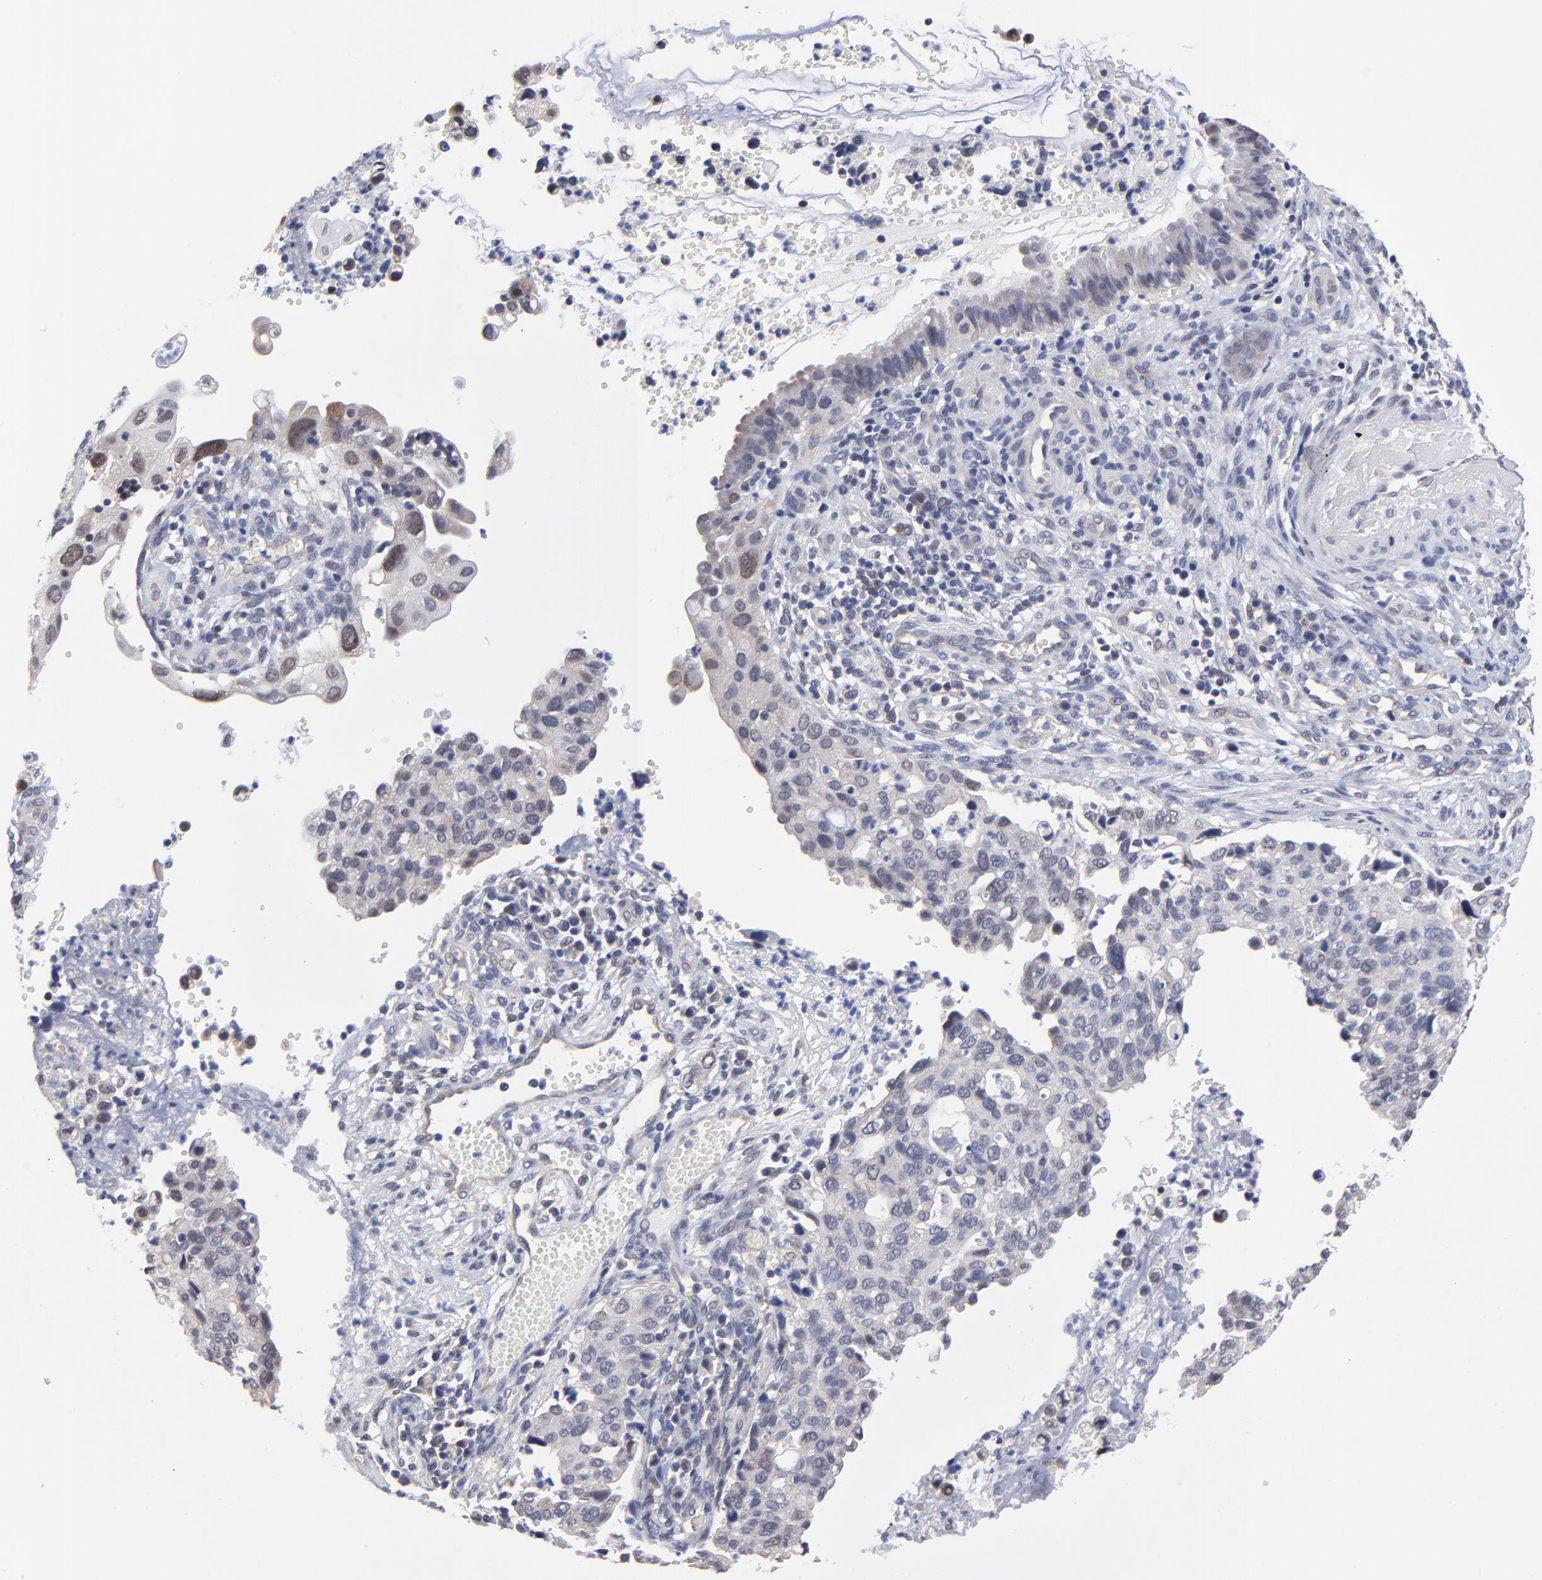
{"staining": {"intensity": "weak", "quantity": "<25%", "location": "nuclear"}, "tissue": "cervical cancer", "cell_type": "Tumor cells", "image_type": "cancer", "snomed": [{"axis": "morphology", "description": "Normal tissue, NOS"}, {"axis": "morphology", "description": "Squamous cell carcinoma, NOS"}, {"axis": "topography", "description": "Cervix"}], "caption": "An IHC micrograph of cervical squamous cell carcinoma is shown. There is no staining in tumor cells of cervical squamous cell carcinoma.", "gene": "FBXO8", "patient": {"sex": "female", "age": 45}}